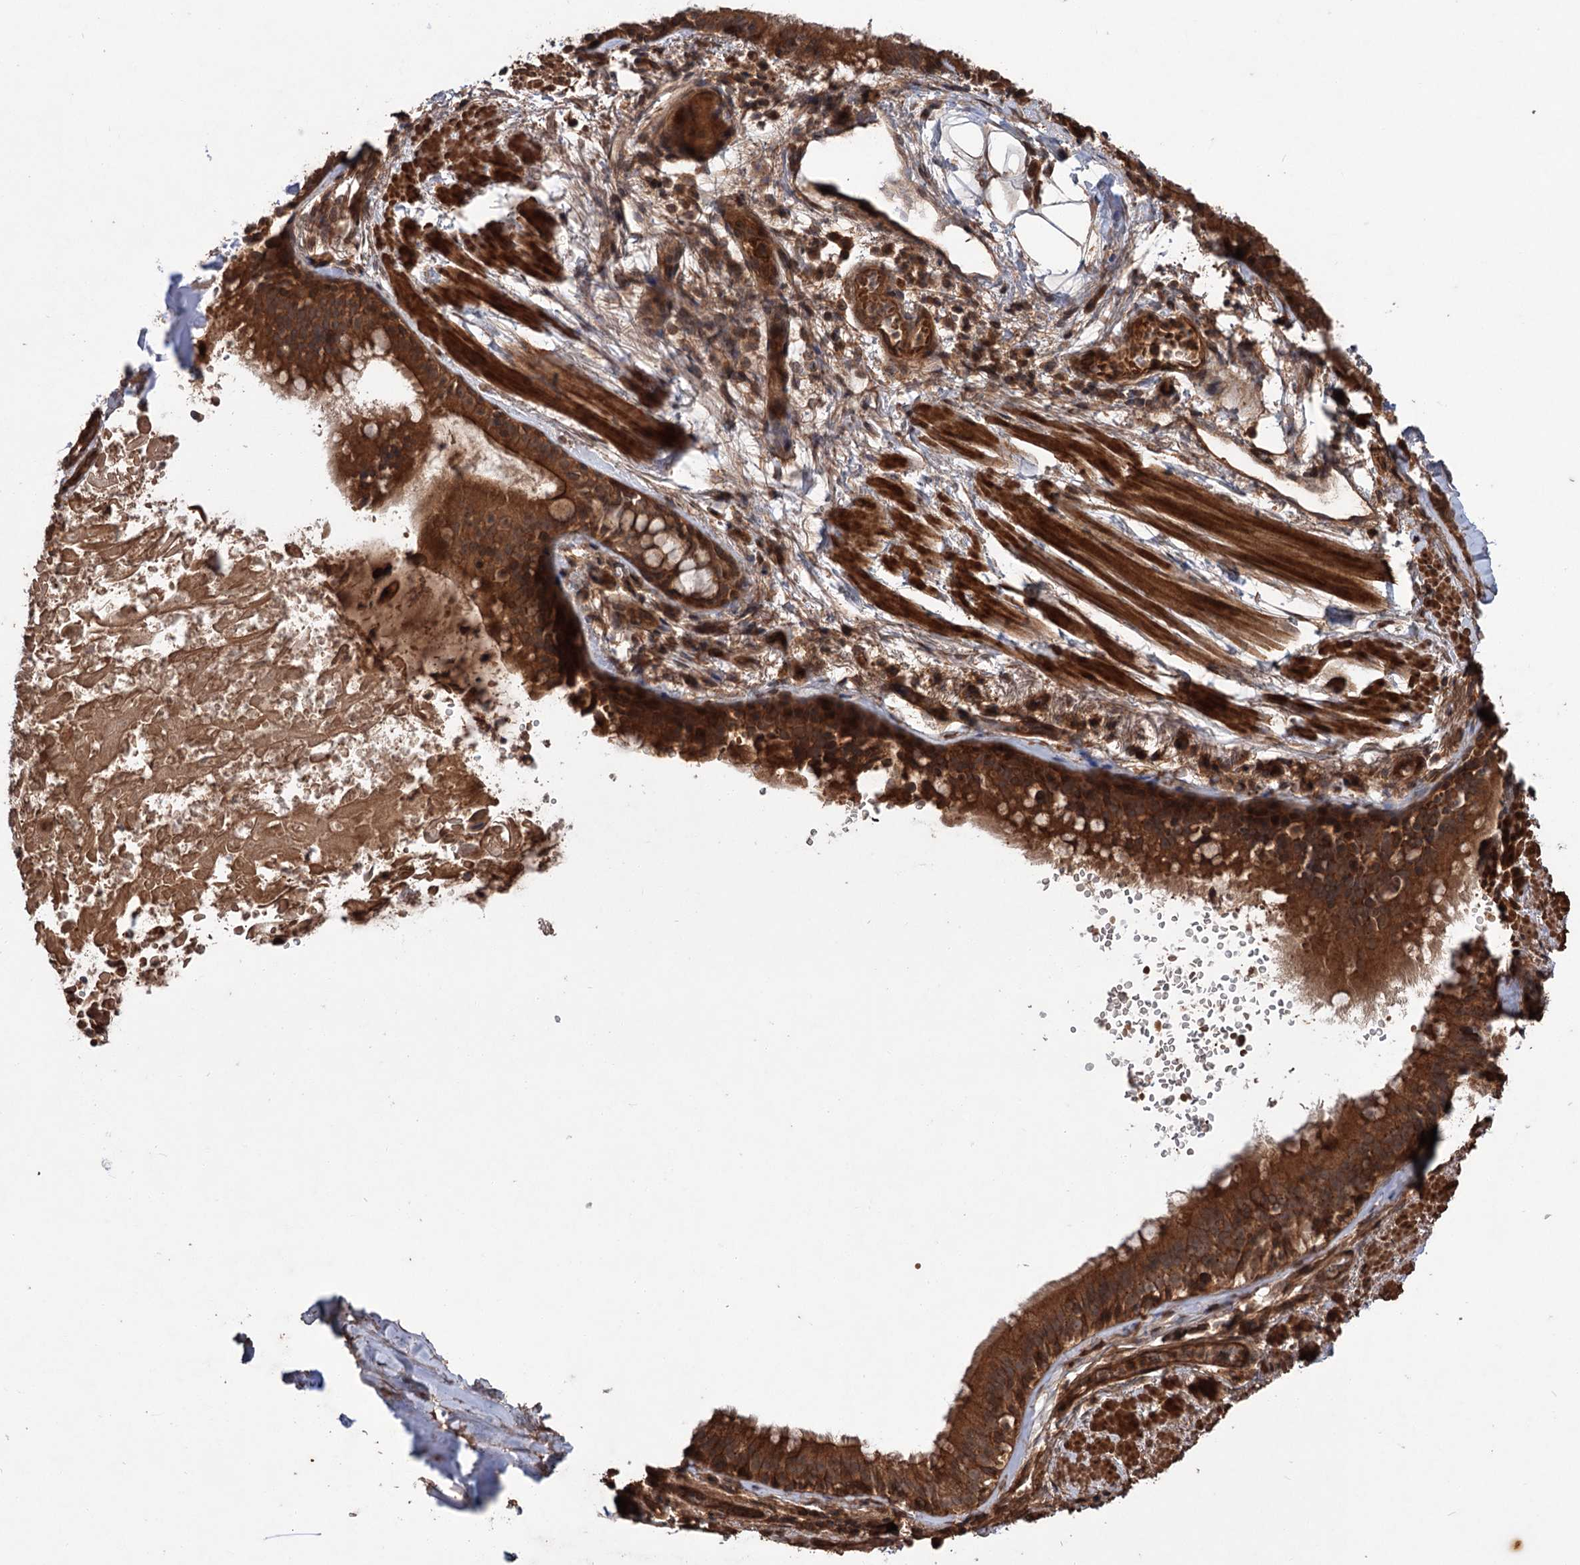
{"staining": {"intensity": "strong", "quantity": ">75%", "location": "cytoplasmic/membranous,nuclear"}, "tissue": "adipose tissue", "cell_type": "Adipocytes", "image_type": "normal", "snomed": [{"axis": "morphology", "description": "Normal tissue, NOS"}, {"axis": "topography", "description": "Lymph node"}, {"axis": "topography", "description": "Cartilage tissue"}, {"axis": "topography", "description": "Bronchus"}], "caption": "An image showing strong cytoplasmic/membranous,nuclear staining in about >75% of adipocytes in unremarkable adipose tissue, as visualized by brown immunohistochemical staining.", "gene": "ADK", "patient": {"sex": "male", "age": 63}}